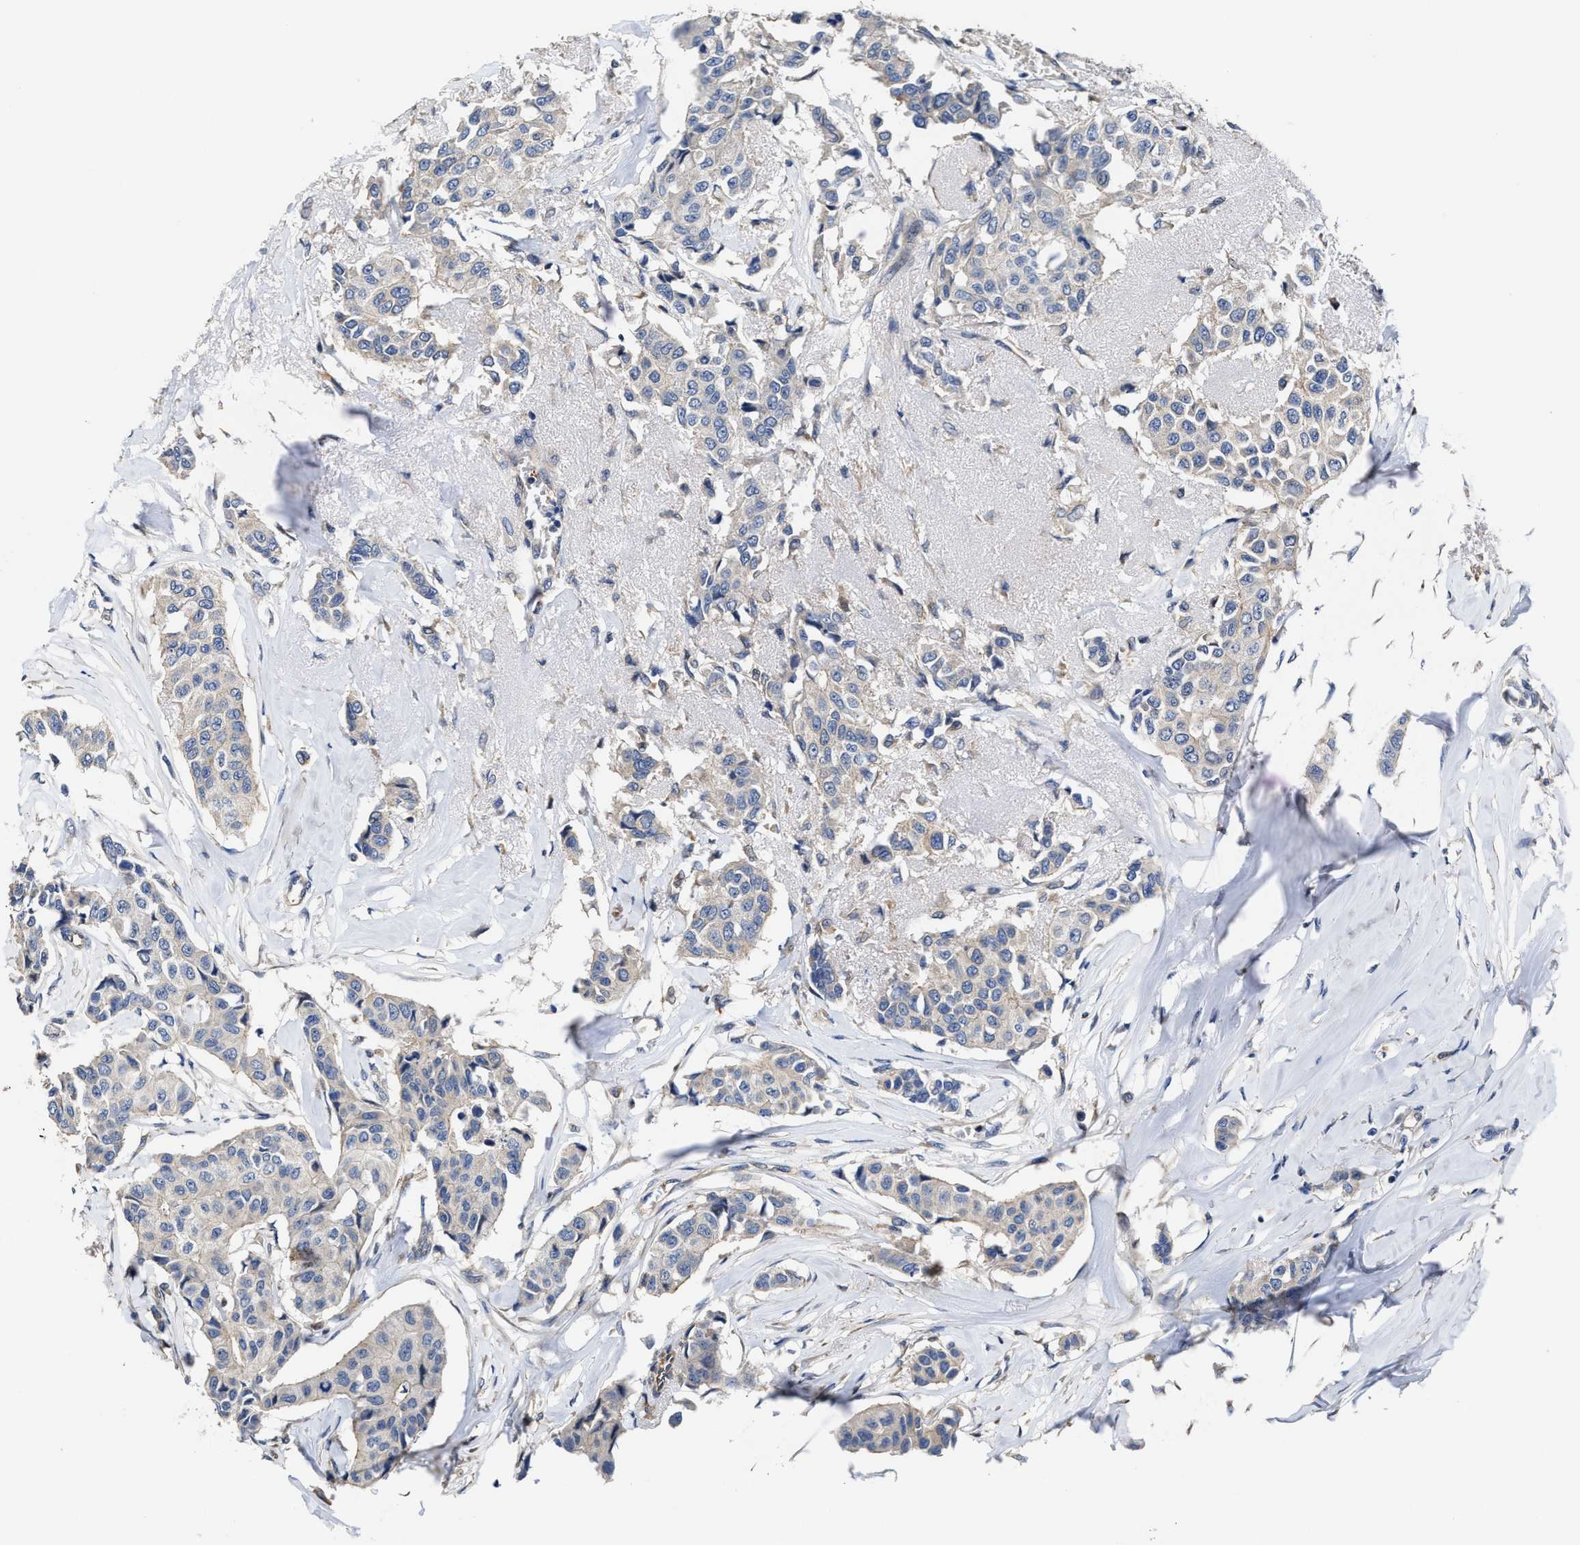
{"staining": {"intensity": "negative", "quantity": "none", "location": "none"}, "tissue": "breast cancer", "cell_type": "Tumor cells", "image_type": "cancer", "snomed": [{"axis": "morphology", "description": "Duct carcinoma"}, {"axis": "topography", "description": "Breast"}], "caption": "Immunohistochemistry of human breast intraductal carcinoma shows no positivity in tumor cells.", "gene": "TRAF6", "patient": {"sex": "female", "age": 80}}